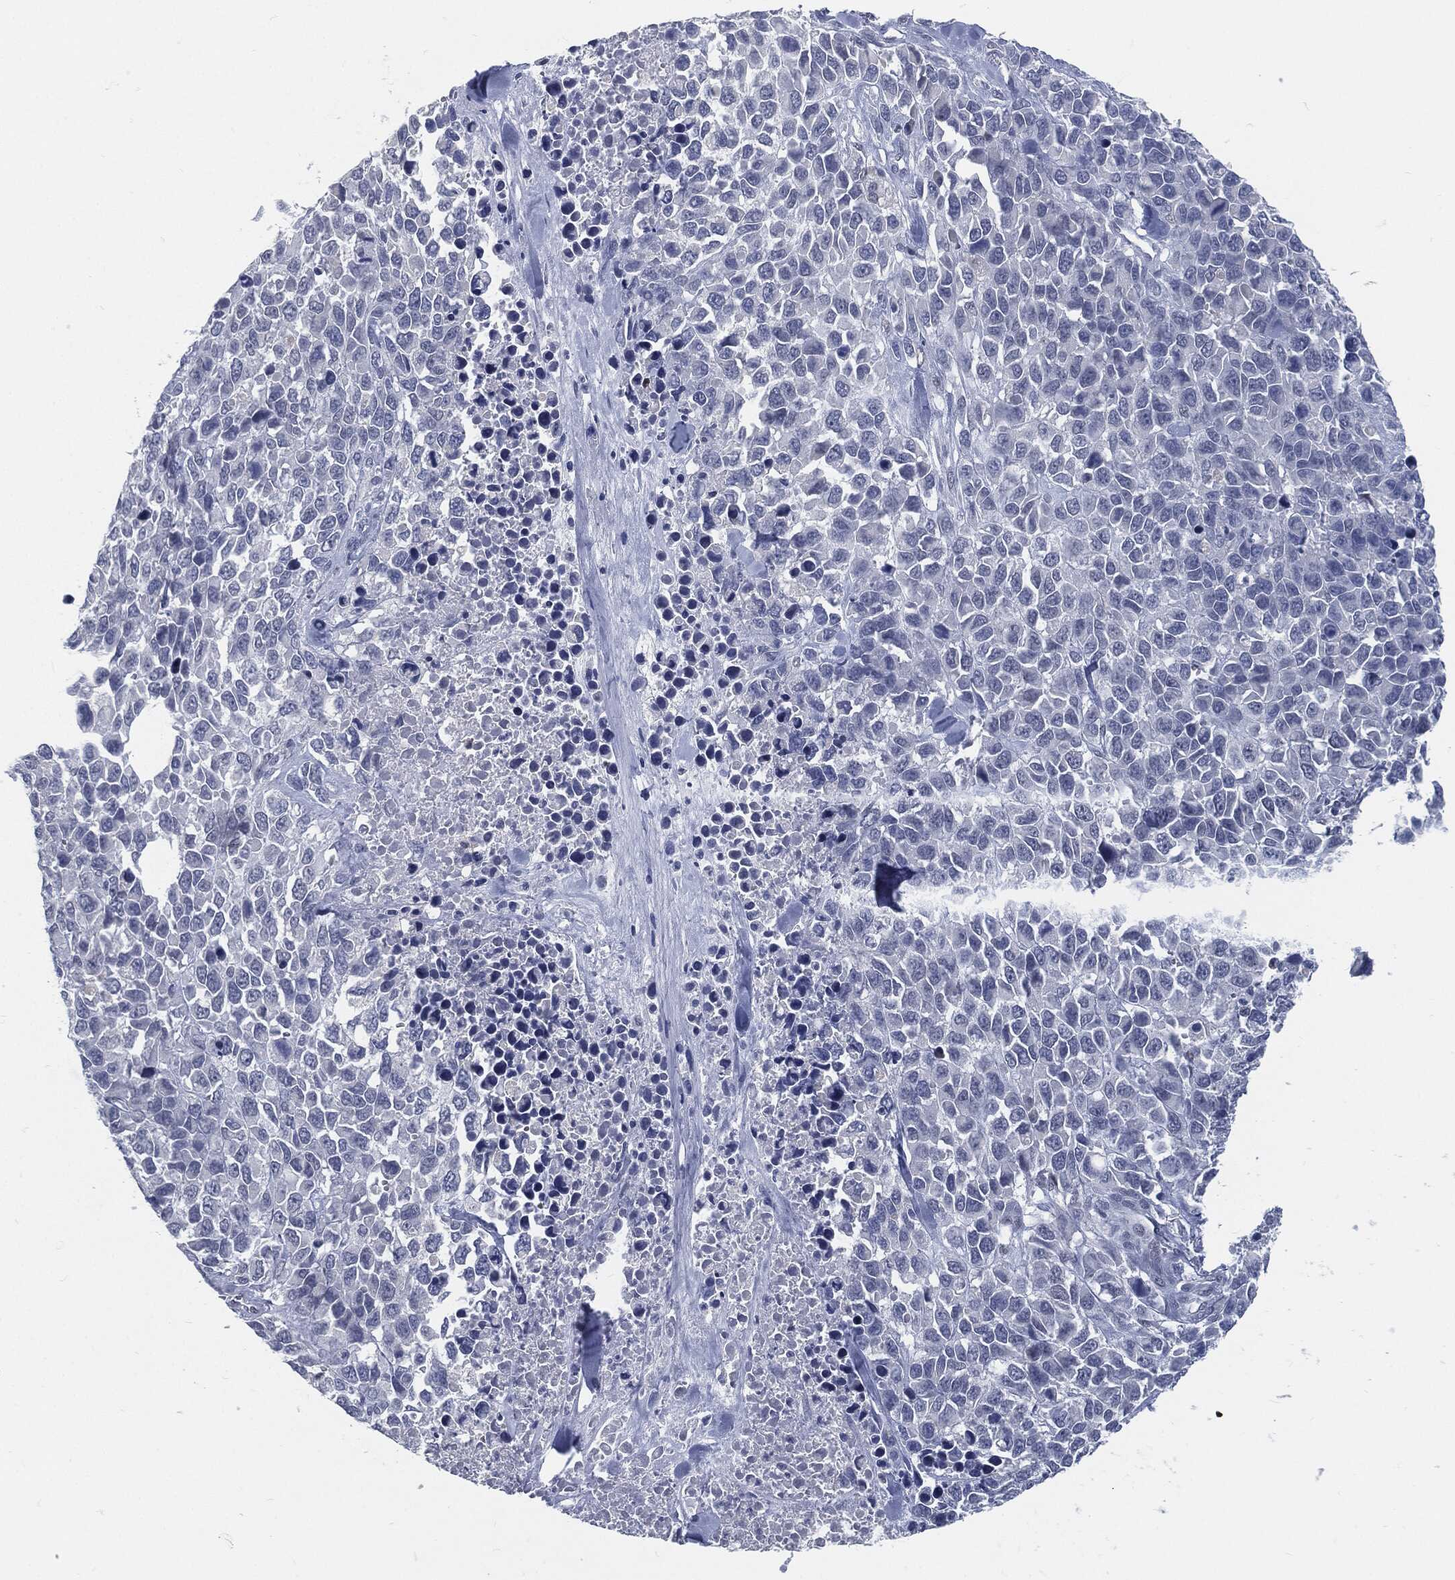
{"staining": {"intensity": "negative", "quantity": "none", "location": "none"}, "tissue": "melanoma", "cell_type": "Tumor cells", "image_type": "cancer", "snomed": [{"axis": "morphology", "description": "Malignant melanoma, Metastatic site"}, {"axis": "topography", "description": "Skin"}], "caption": "This is an immunohistochemistry image of malignant melanoma (metastatic site). There is no staining in tumor cells.", "gene": "PROM1", "patient": {"sex": "male", "age": 84}}